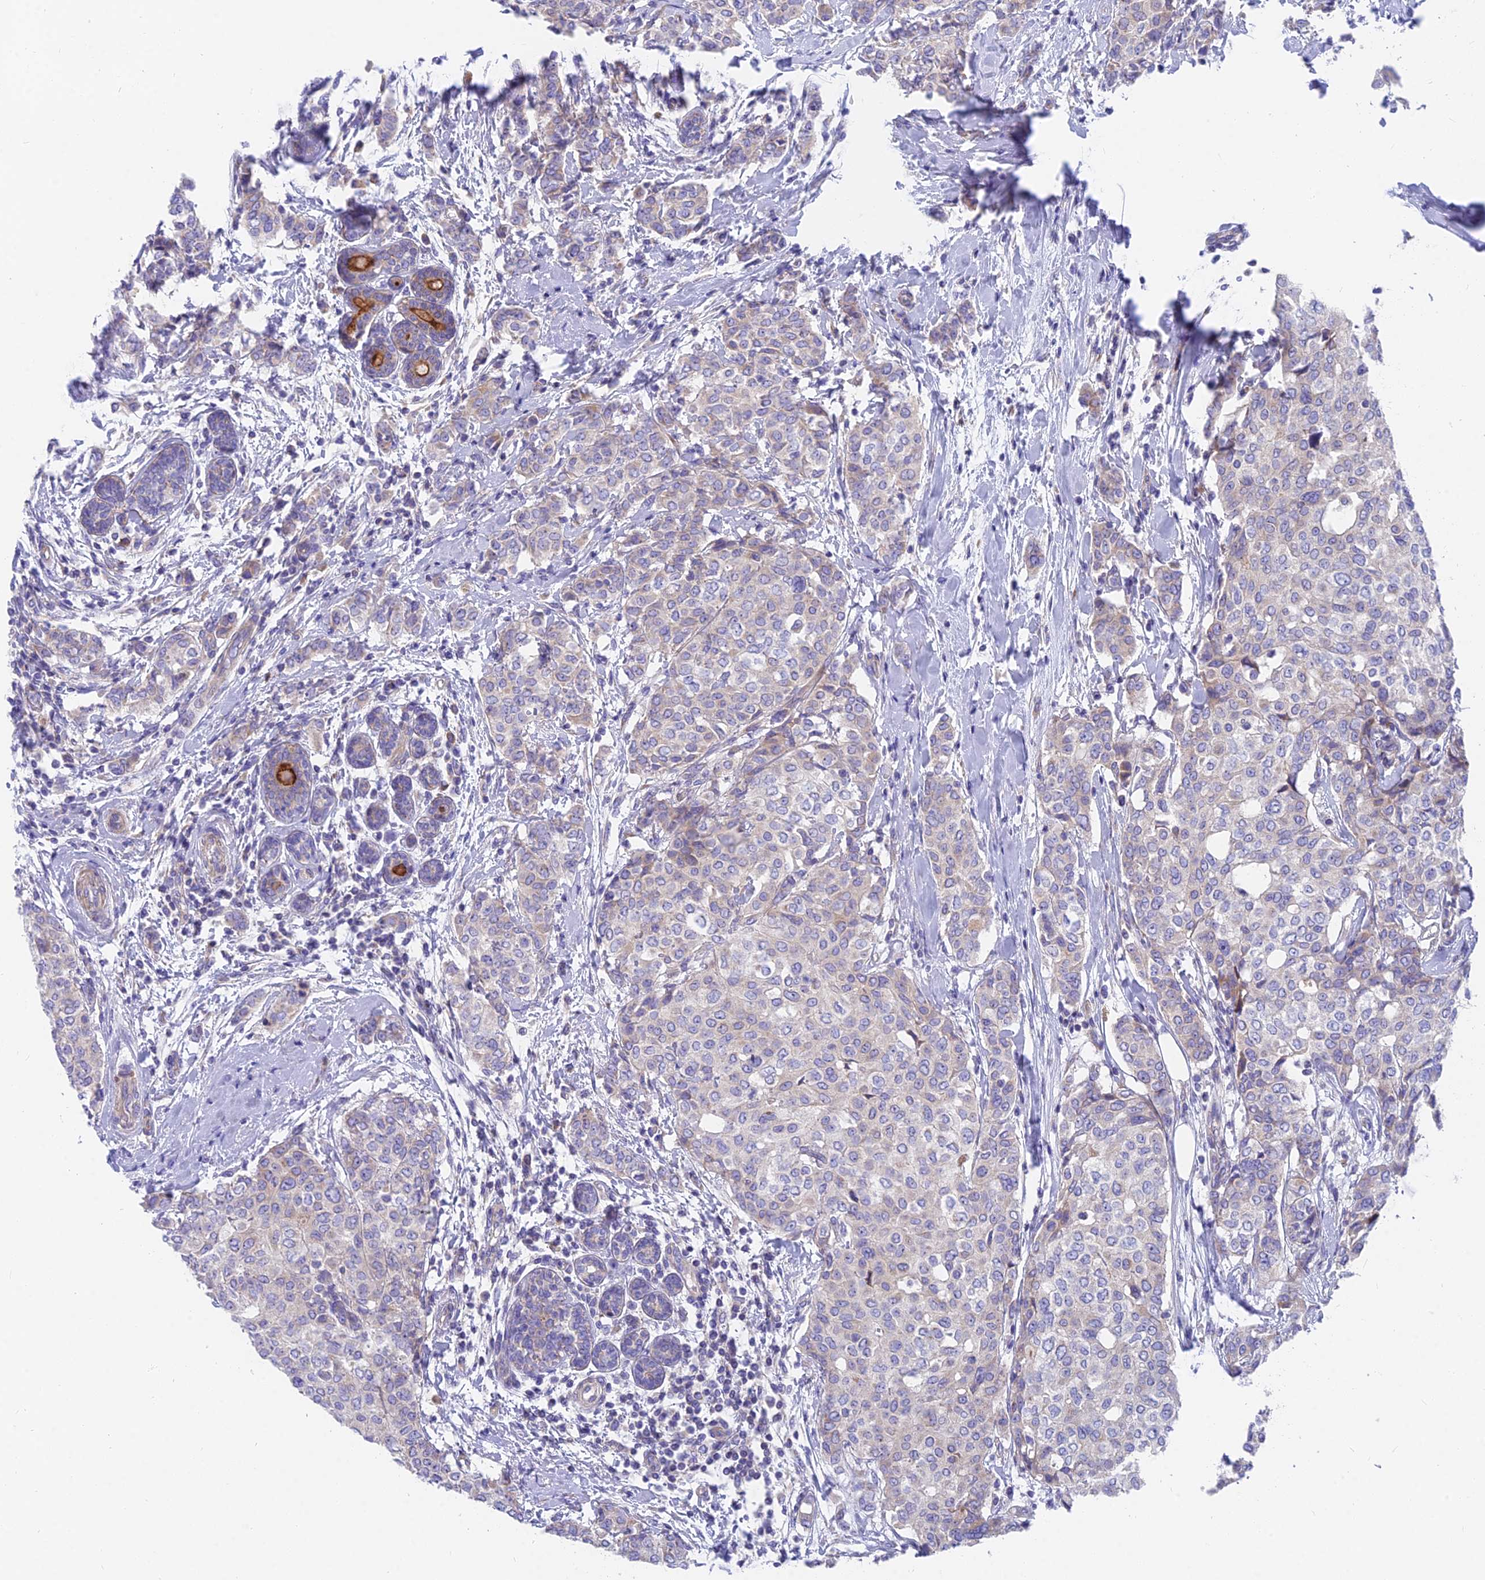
{"staining": {"intensity": "negative", "quantity": "none", "location": "none"}, "tissue": "breast cancer", "cell_type": "Tumor cells", "image_type": "cancer", "snomed": [{"axis": "morphology", "description": "Lobular carcinoma"}, {"axis": "topography", "description": "Breast"}], "caption": "High magnification brightfield microscopy of breast lobular carcinoma stained with DAB (brown) and counterstained with hematoxylin (blue): tumor cells show no significant positivity.", "gene": "MVB12A", "patient": {"sex": "female", "age": 51}}